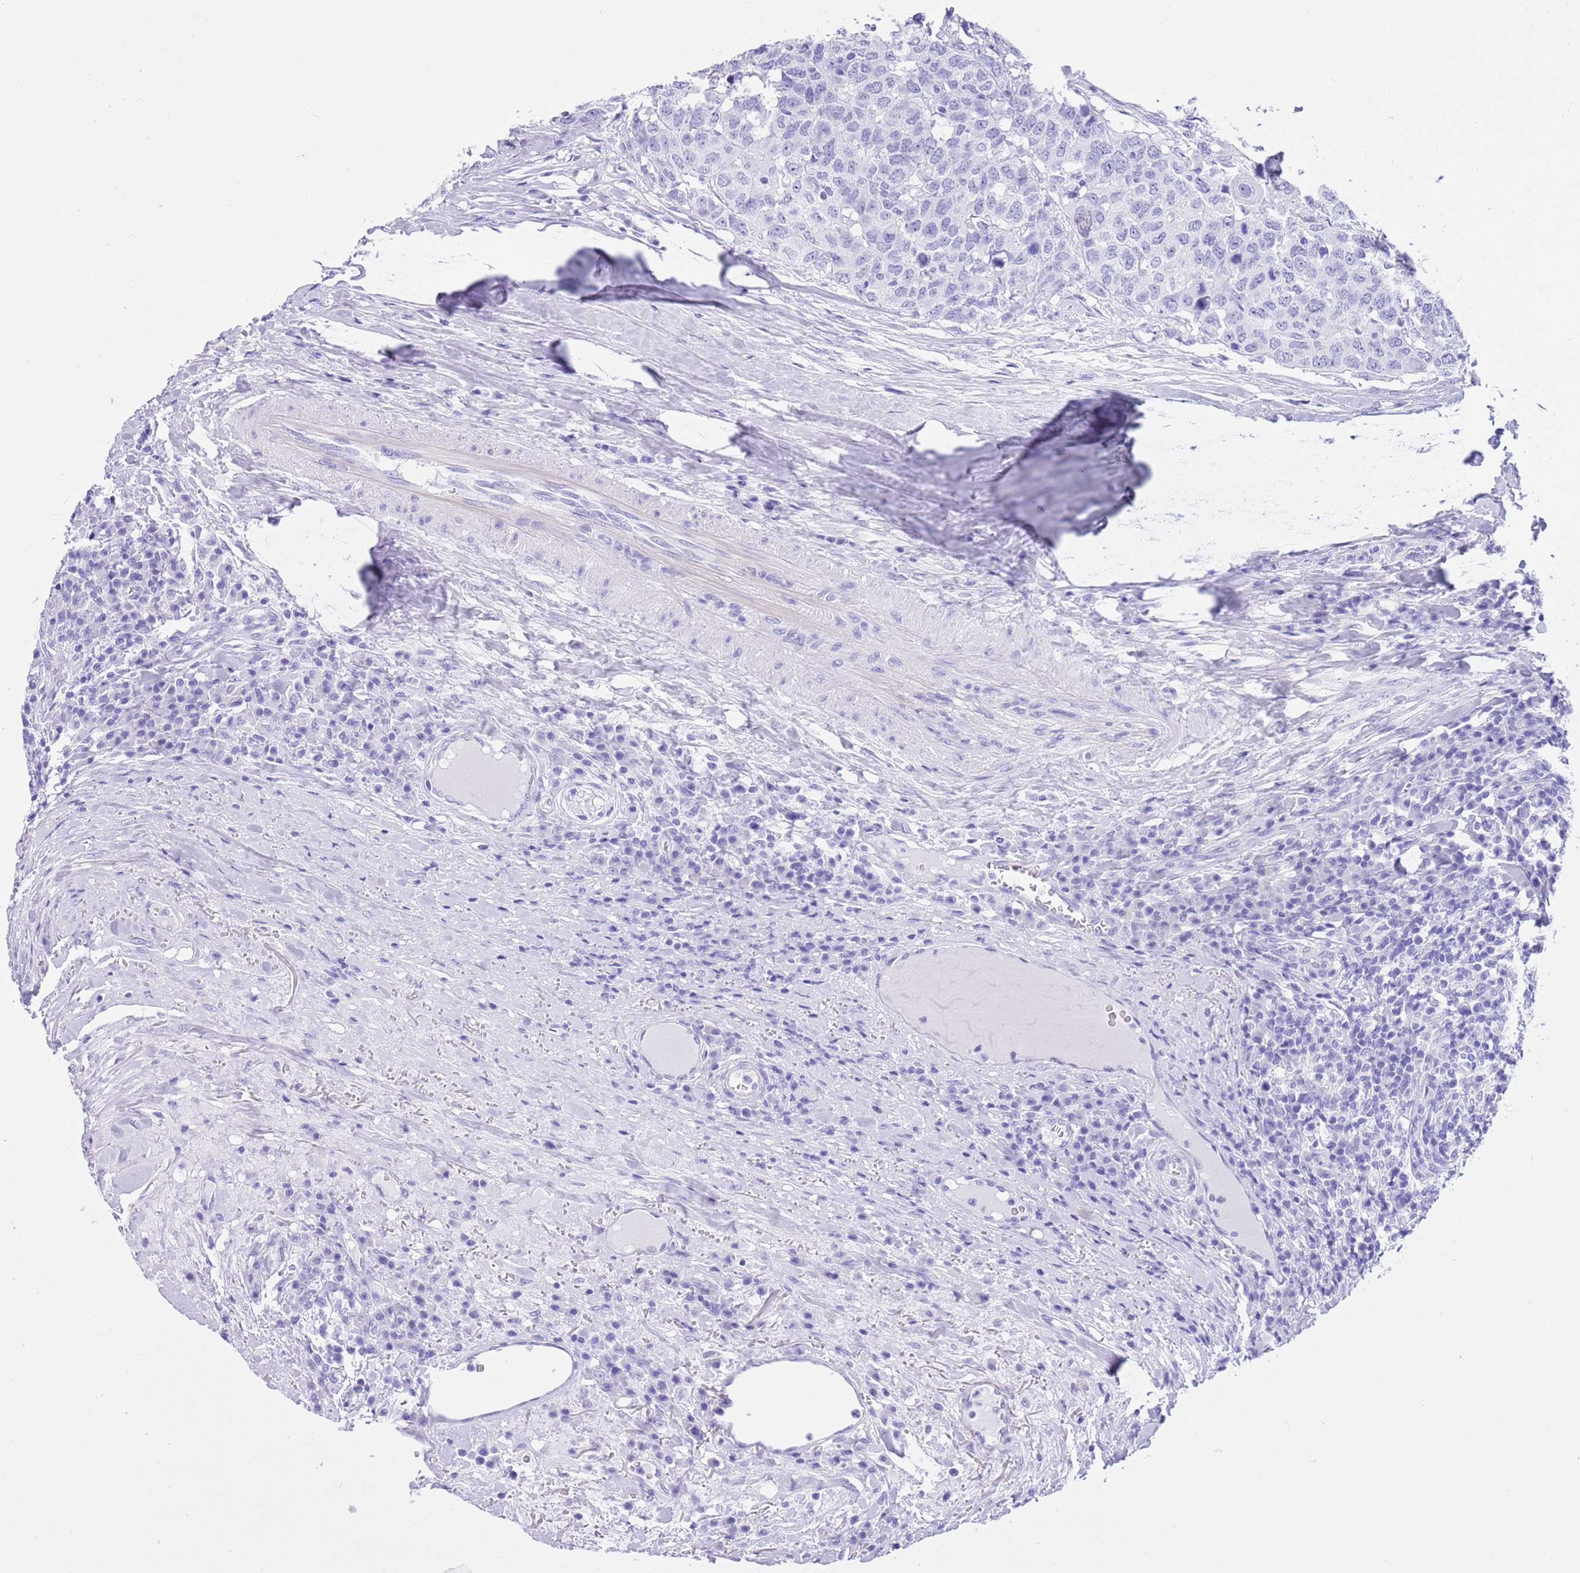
{"staining": {"intensity": "negative", "quantity": "none", "location": "none"}, "tissue": "head and neck cancer", "cell_type": "Tumor cells", "image_type": "cancer", "snomed": [{"axis": "morphology", "description": "Squamous cell carcinoma, NOS"}, {"axis": "topography", "description": "Head-Neck"}], "caption": "Photomicrograph shows no significant protein positivity in tumor cells of head and neck cancer (squamous cell carcinoma).", "gene": "TMEM185B", "patient": {"sex": "male", "age": 66}}